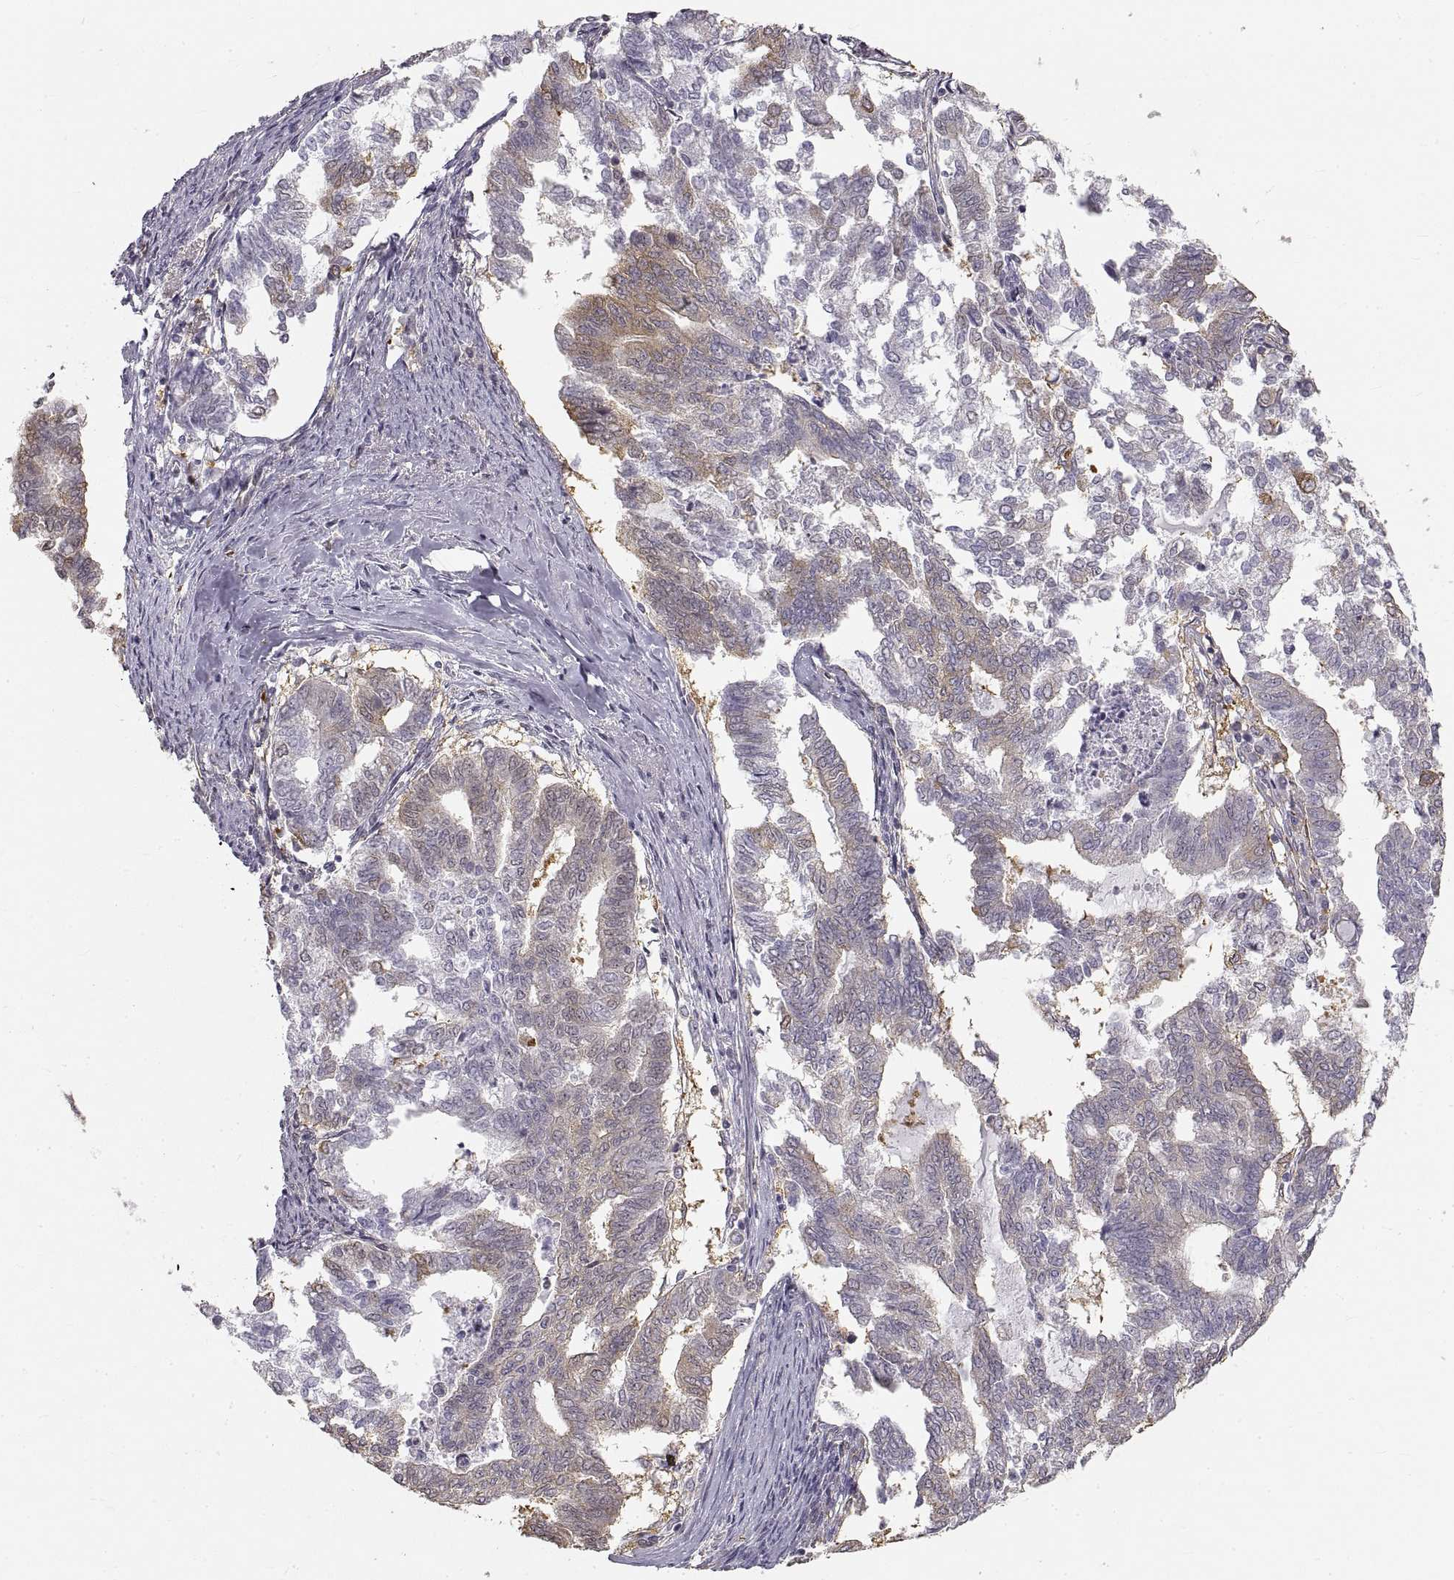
{"staining": {"intensity": "moderate", "quantity": "25%-75%", "location": "cytoplasmic/membranous"}, "tissue": "endometrial cancer", "cell_type": "Tumor cells", "image_type": "cancer", "snomed": [{"axis": "morphology", "description": "Adenocarcinoma, NOS"}, {"axis": "topography", "description": "Endometrium"}], "caption": "Adenocarcinoma (endometrial) stained for a protein reveals moderate cytoplasmic/membranous positivity in tumor cells.", "gene": "HSP90AB1", "patient": {"sex": "female", "age": 79}}